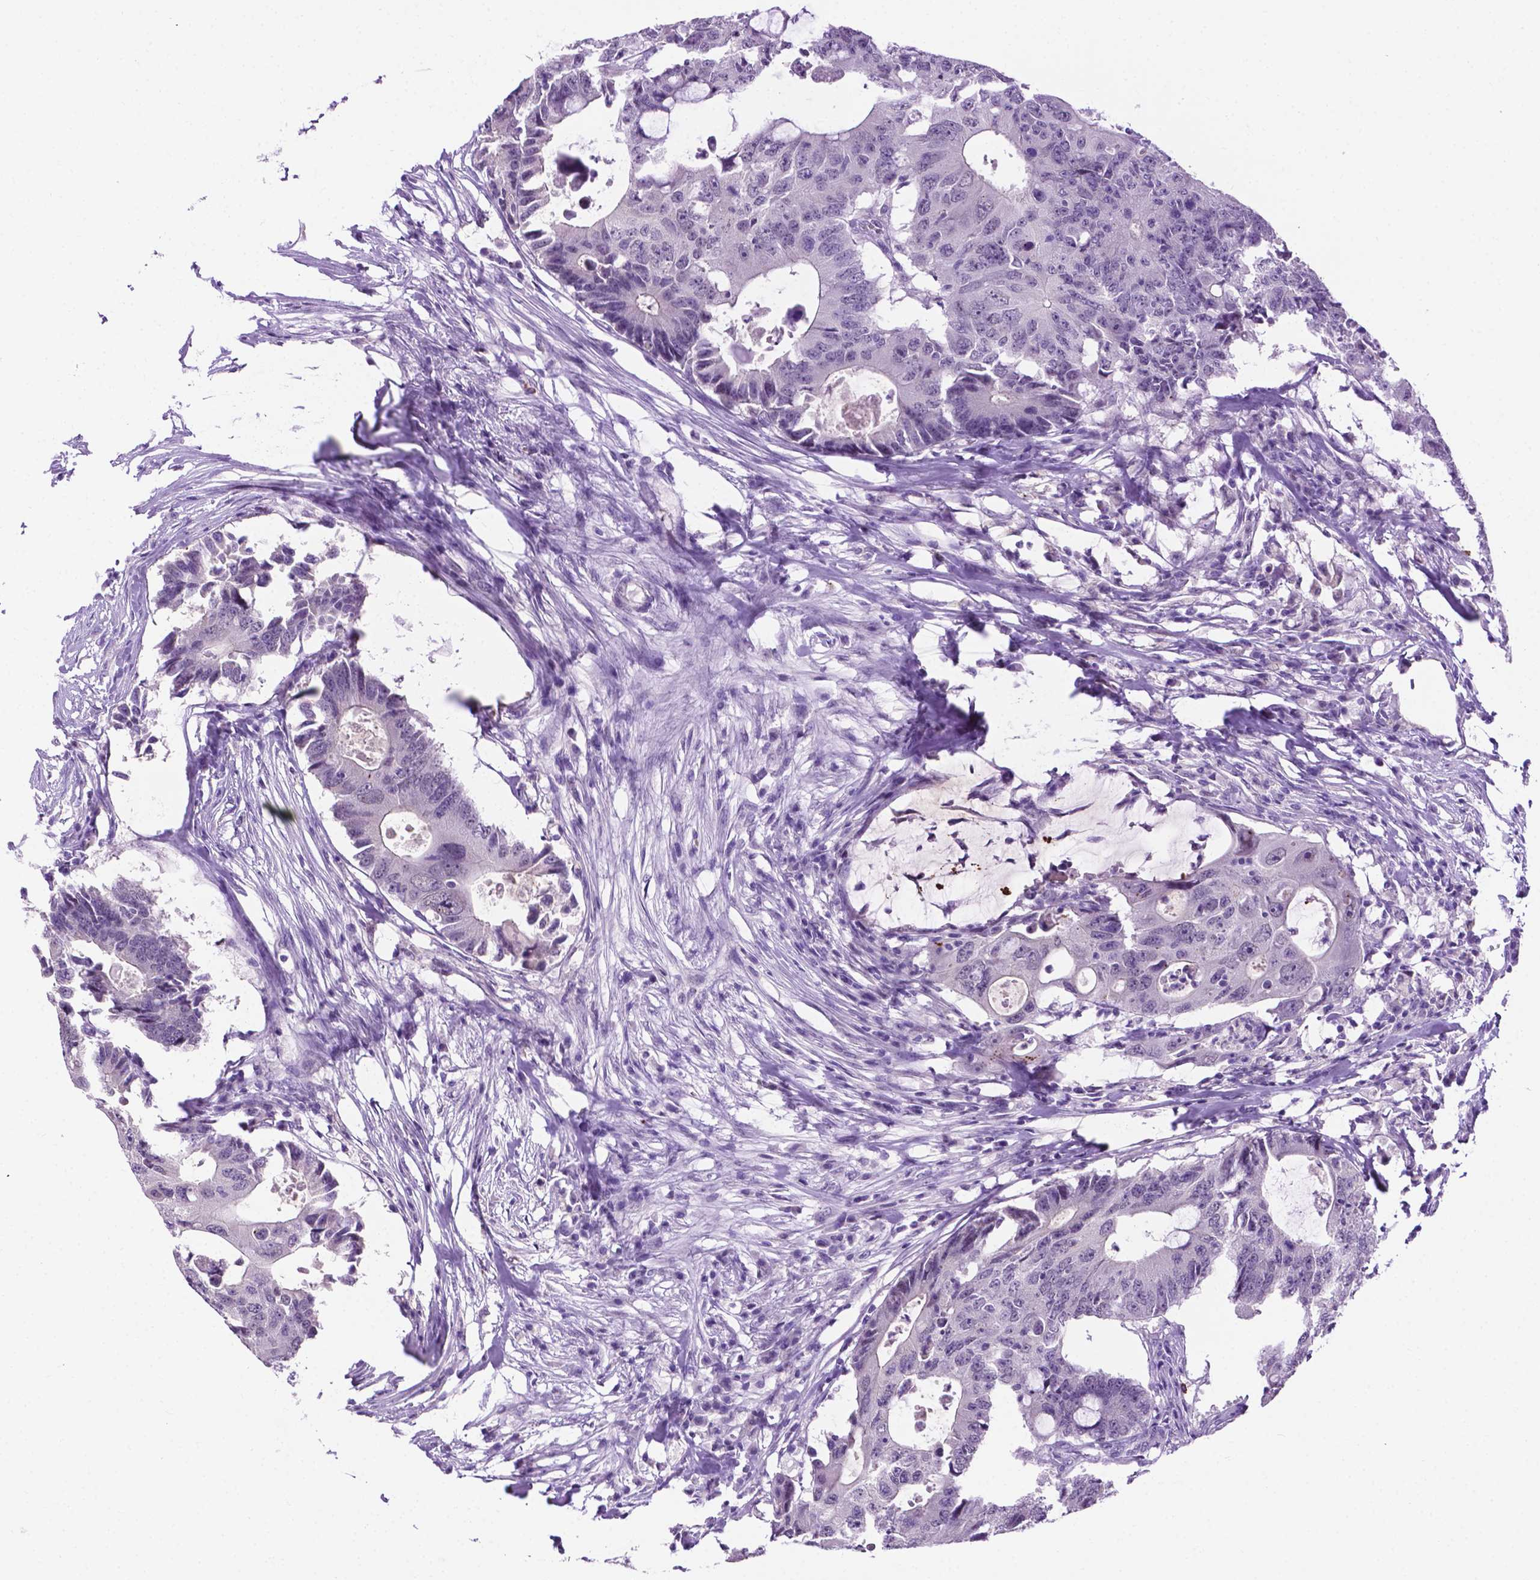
{"staining": {"intensity": "negative", "quantity": "none", "location": "none"}, "tissue": "colorectal cancer", "cell_type": "Tumor cells", "image_type": "cancer", "snomed": [{"axis": "morphology", "description": "Adenocarcinoma, NOS"}, {"axis": "topography", "description": "Colon"}], "caption": "Human colorectal adenocarcinoma stained for a protein using immunohistochemistry exhibits no staining in tumor cells.", "gene": "MMP27", "patient": {"sex": "male", "age": 71}}